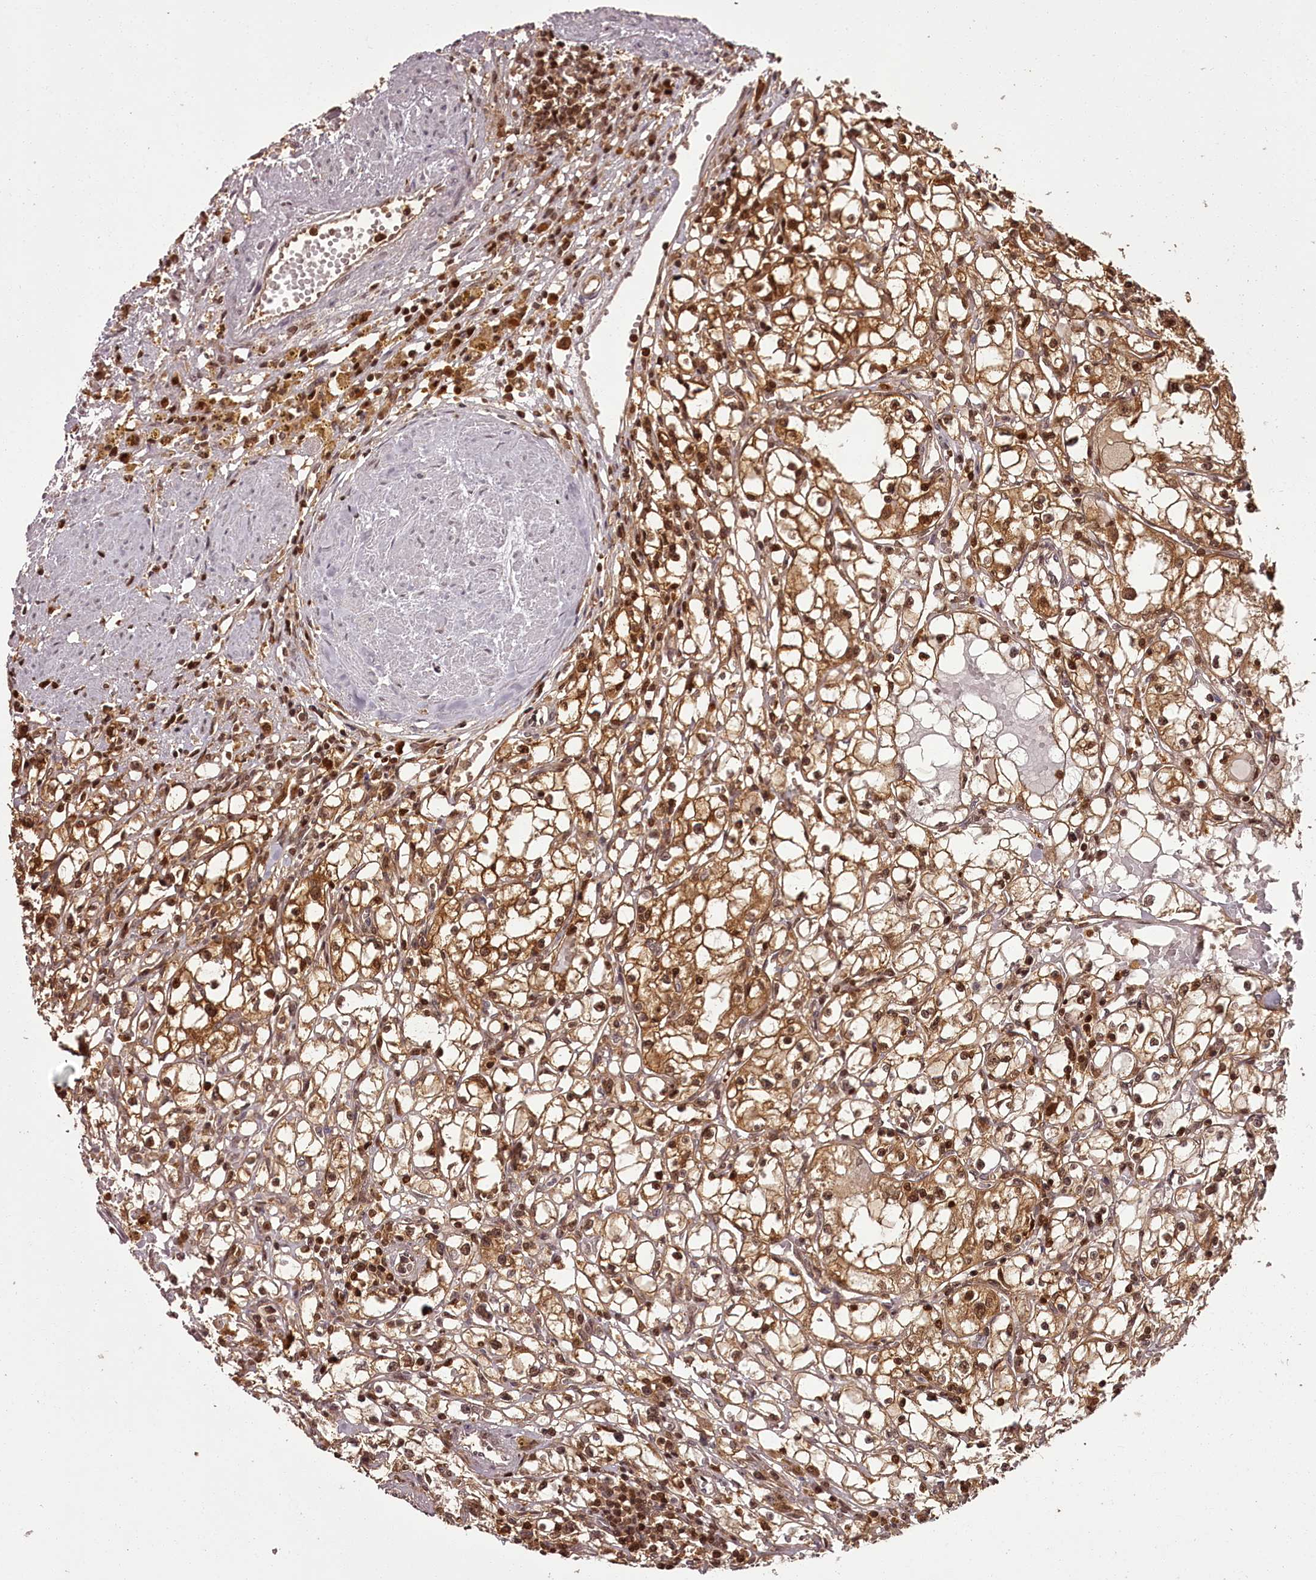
{"staining": {"intensity": "moderate", "quantity": ">75%", "location": "cytoplasmic/membranous,nuclear"}, "tissue": "renal cancer", "cell_type": "Tumor cells", "image_type": "cancer", "snomed": [{"axis": "morphology", "description": "Adenocarcinoma, NOS"}, {"axis": "topography", "description": "Kidney"}], "caption": "This histopathology image shows IHC staining of adenocarcinoma (renal), with medium moderate cytoplasmic/membranous and nuclear expression in about >75% of tumor cells.", "gene": "NPRL2", "patient": {"sex": "male", "age": 56}}